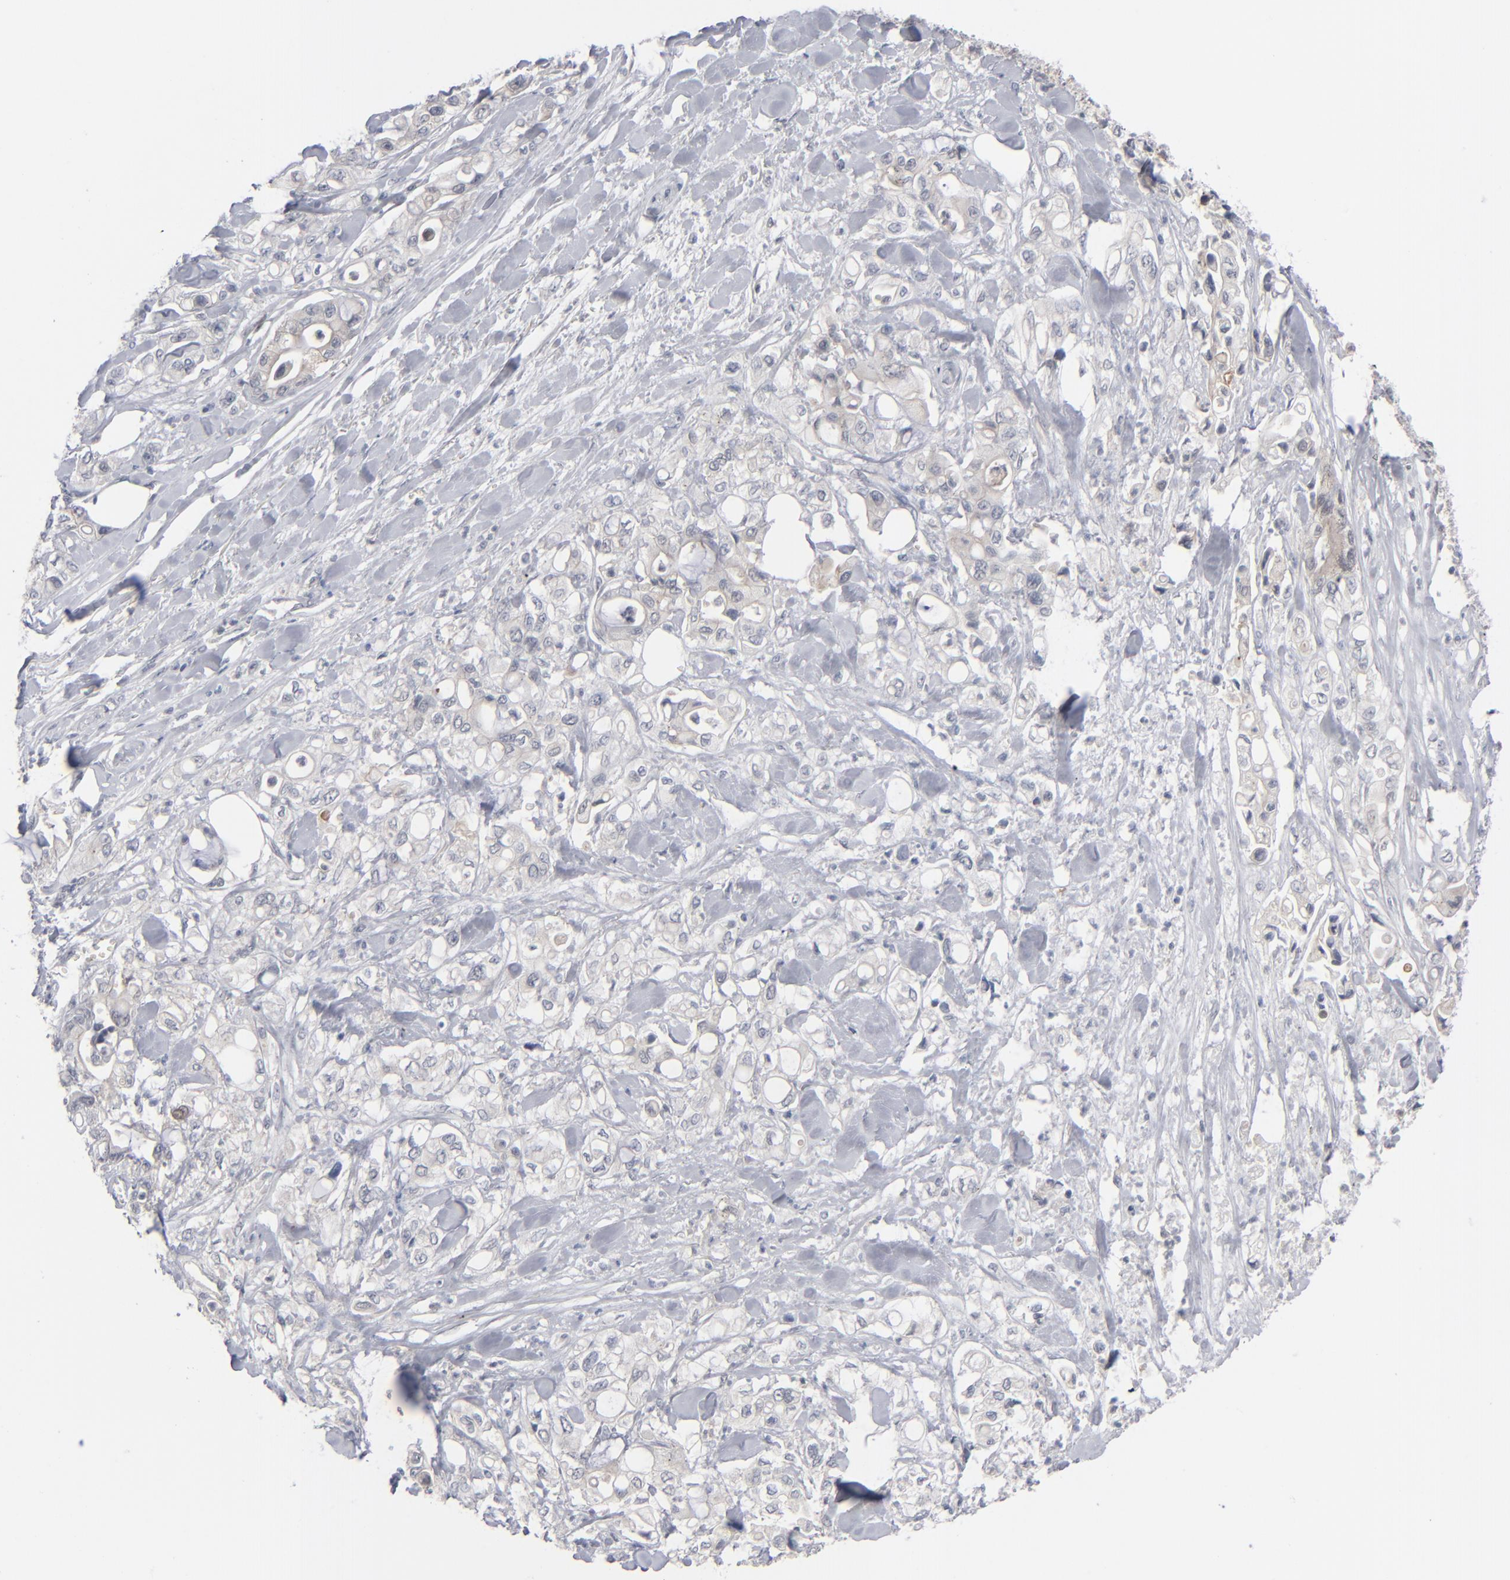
{"staining": {"intensity": "weak", "quantity": "25%-75%", "location": "cytoplasmic/membranous"}, "tissue": "pancreatic cancer", "cell_type": "Tumor cells", "image_type": "cancer", "snomed": [{"axis": "morphology", "description": "Adenocarcinoma, NOS"}, {"axis": "topography", "description": "Pancreas"}], "caption": "Approximately 25%-75% of tumor cells in human pancreatic cancer (adenocarcinoma) demonstrate weak cytoplasmic/membranous protein expression as visualized by brown immunohistochemical staining.", "gene": "POF1B", "patient": {"sex": "male", "age": 70}}